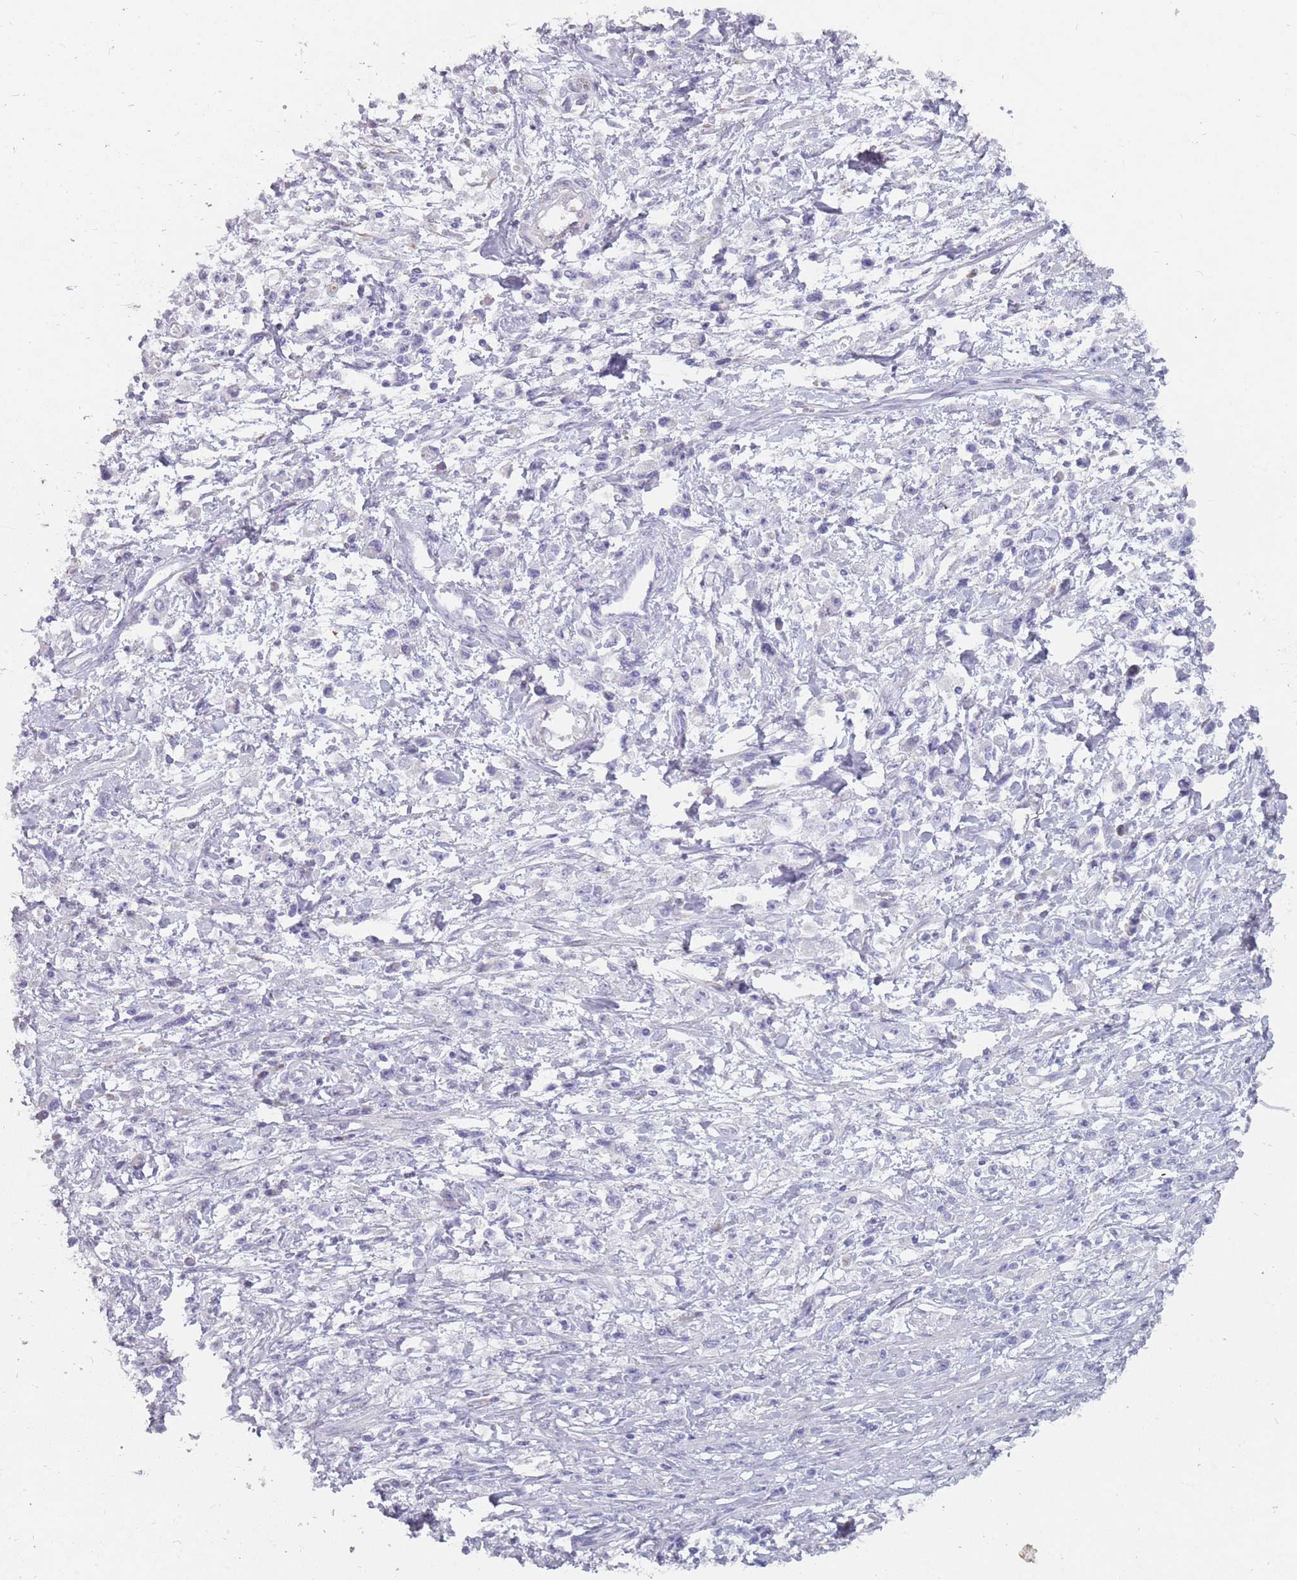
{"staining": {"intensity": "negative", "quantity": "none", "location": "none"}, "tissue": "stomach cancer", "cell_type": "Tumor cells", "image_type": "cancer", "snomed": [{"axis": "morphology", "description": "Adenocarcinoma, NOS"}, {"axis": "topography", "description": "Stomach"}], "caption": "DAB immunohistochemical staining of human stomach adenocarcinoma exhibits no significant positivity in tumor cells.", "gene": "DDX4", "patient": {"sex": "female", "age": 59}}